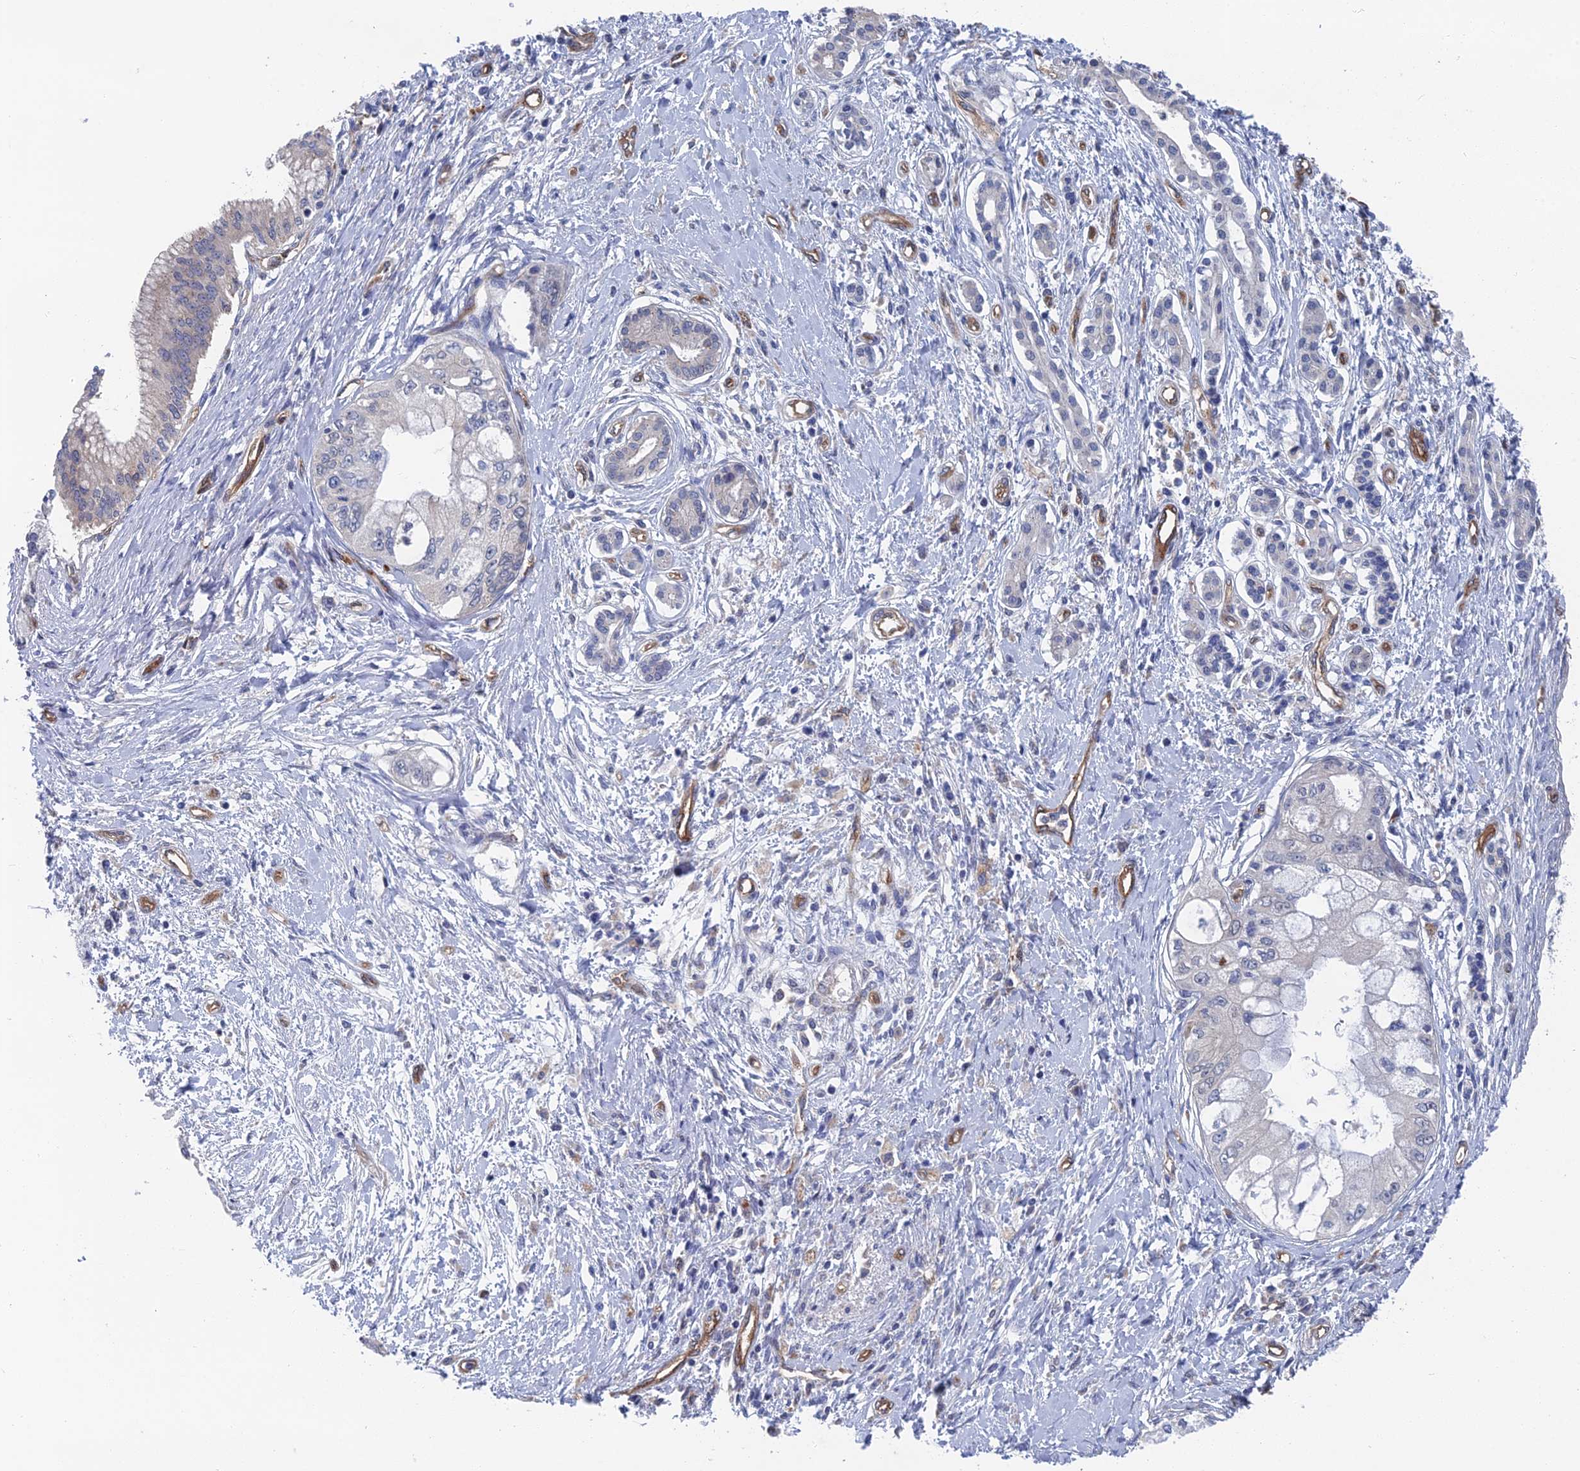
{"staining": {"intensity": "weak", "quantity": "<25%", "location": "cytoplasmic/membranous"}, "tissue": "pancreatic cancer", "cell_type": "Tumor cells", "image_type": "cancer", "snomed": [{"axis": "morphology", "description": "Adenocarcinoma, NOS"}, {"axis": "topography", "description": "Pancreas"}], "caption": "Protein analysis of pancreatic cancer (adenocarcinoma) displays no significant staining in tumor cells.", "gene": "ARAP3", "patient": {"sex": "male", "age": 46}}